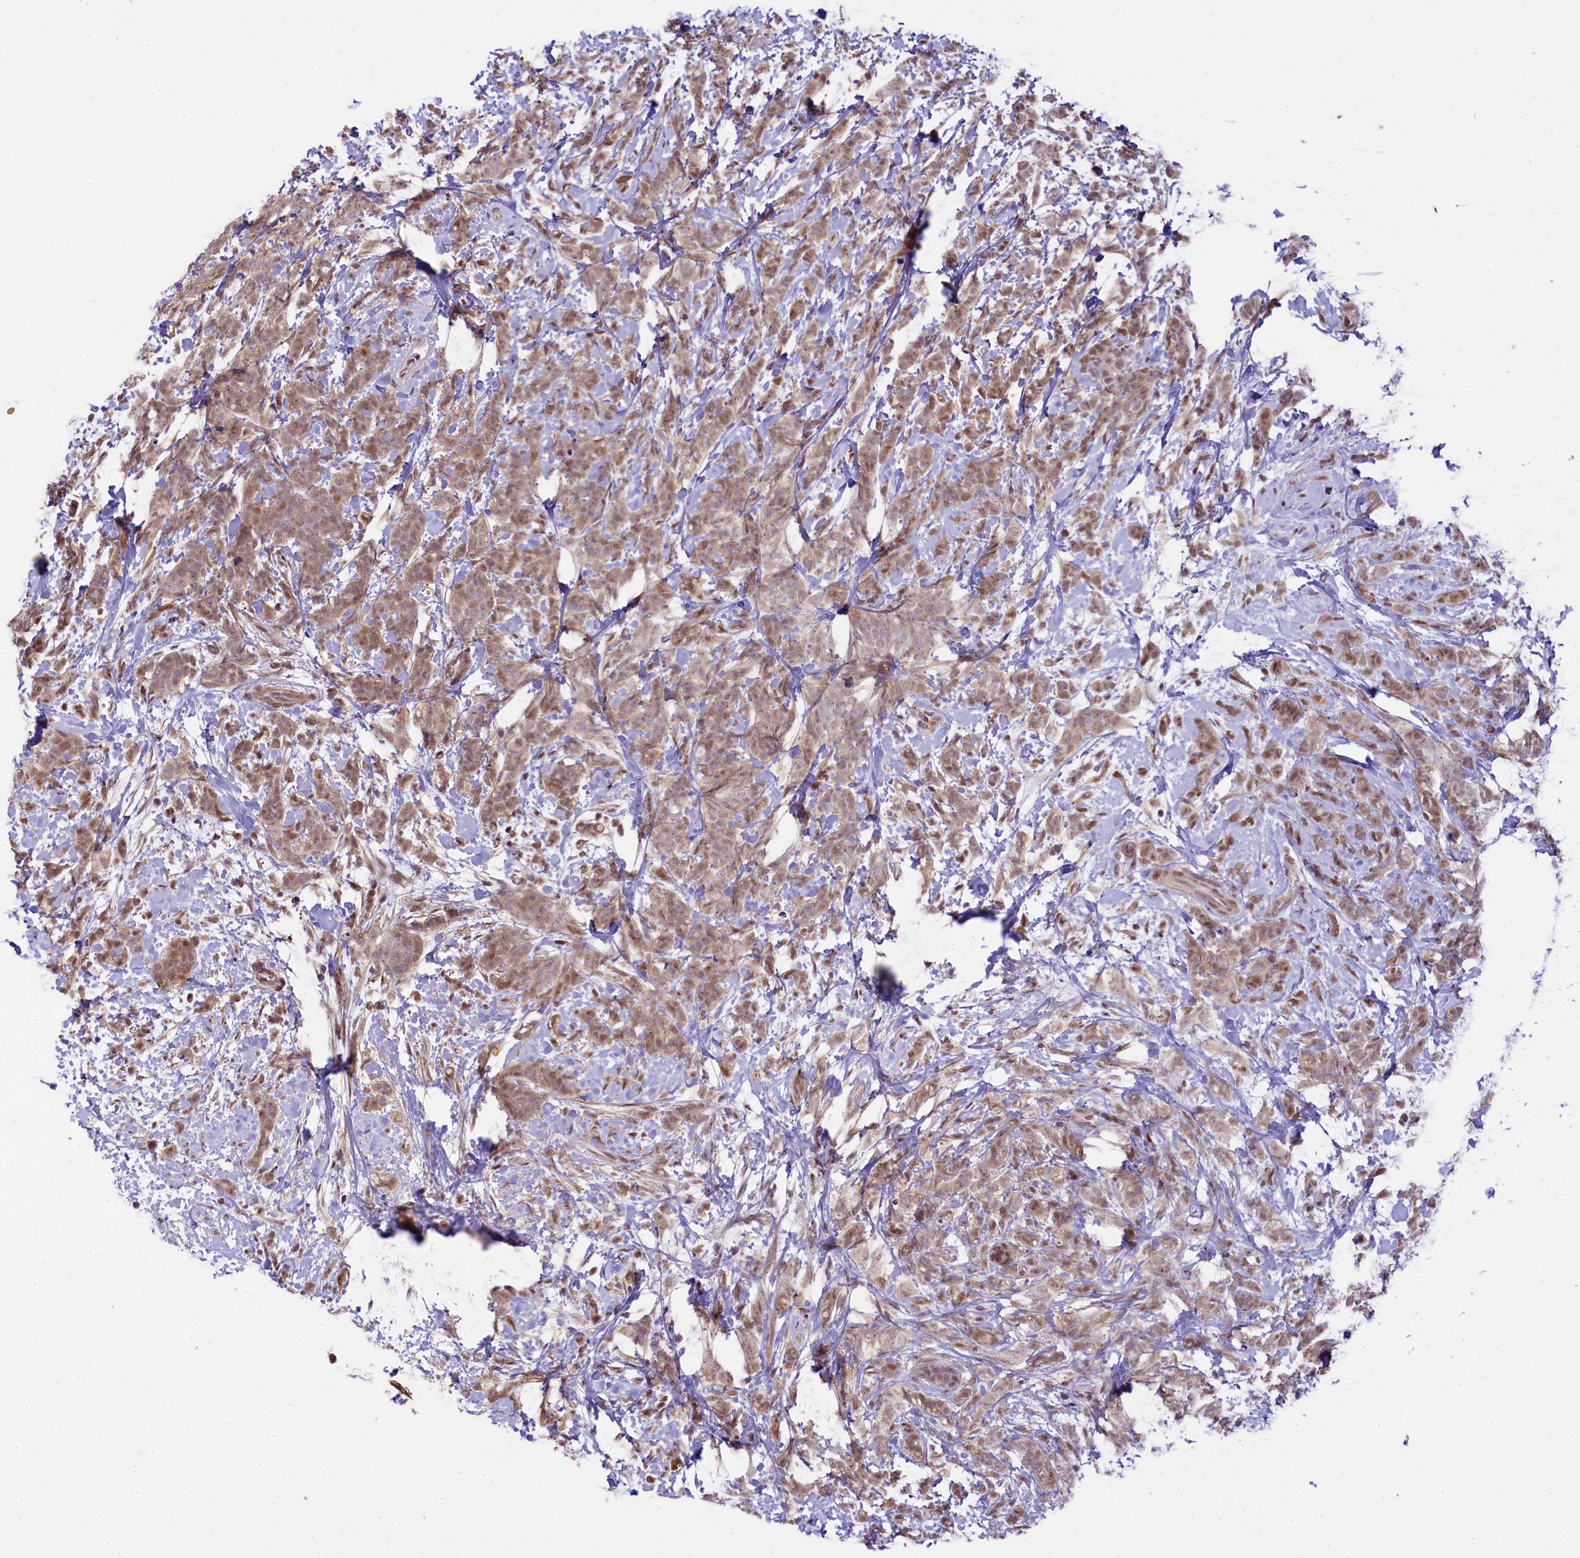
{"staining": {"intensity": "moderate", "quantity": ">75%", "location": "cytoplasmic/membranous,nuclear"}, "tissue": "breast cancer", "cell_type": "Tumor cells", "image_type": "cancer", "snomed": [{"axis": "morphology", "description": "Lobular carcinoma"}, {"axis": "topography", "description": "Breast"}], "caption": "A photomicrograph showing moderate cytoplasmic/membranous and nuclear staining in approximately >75% of tumor cells in breast cancer, as visualized by brown immunohistochemical staining.", "gene": "RBBP8", "patient": {"sex": "female", "age": 58}}